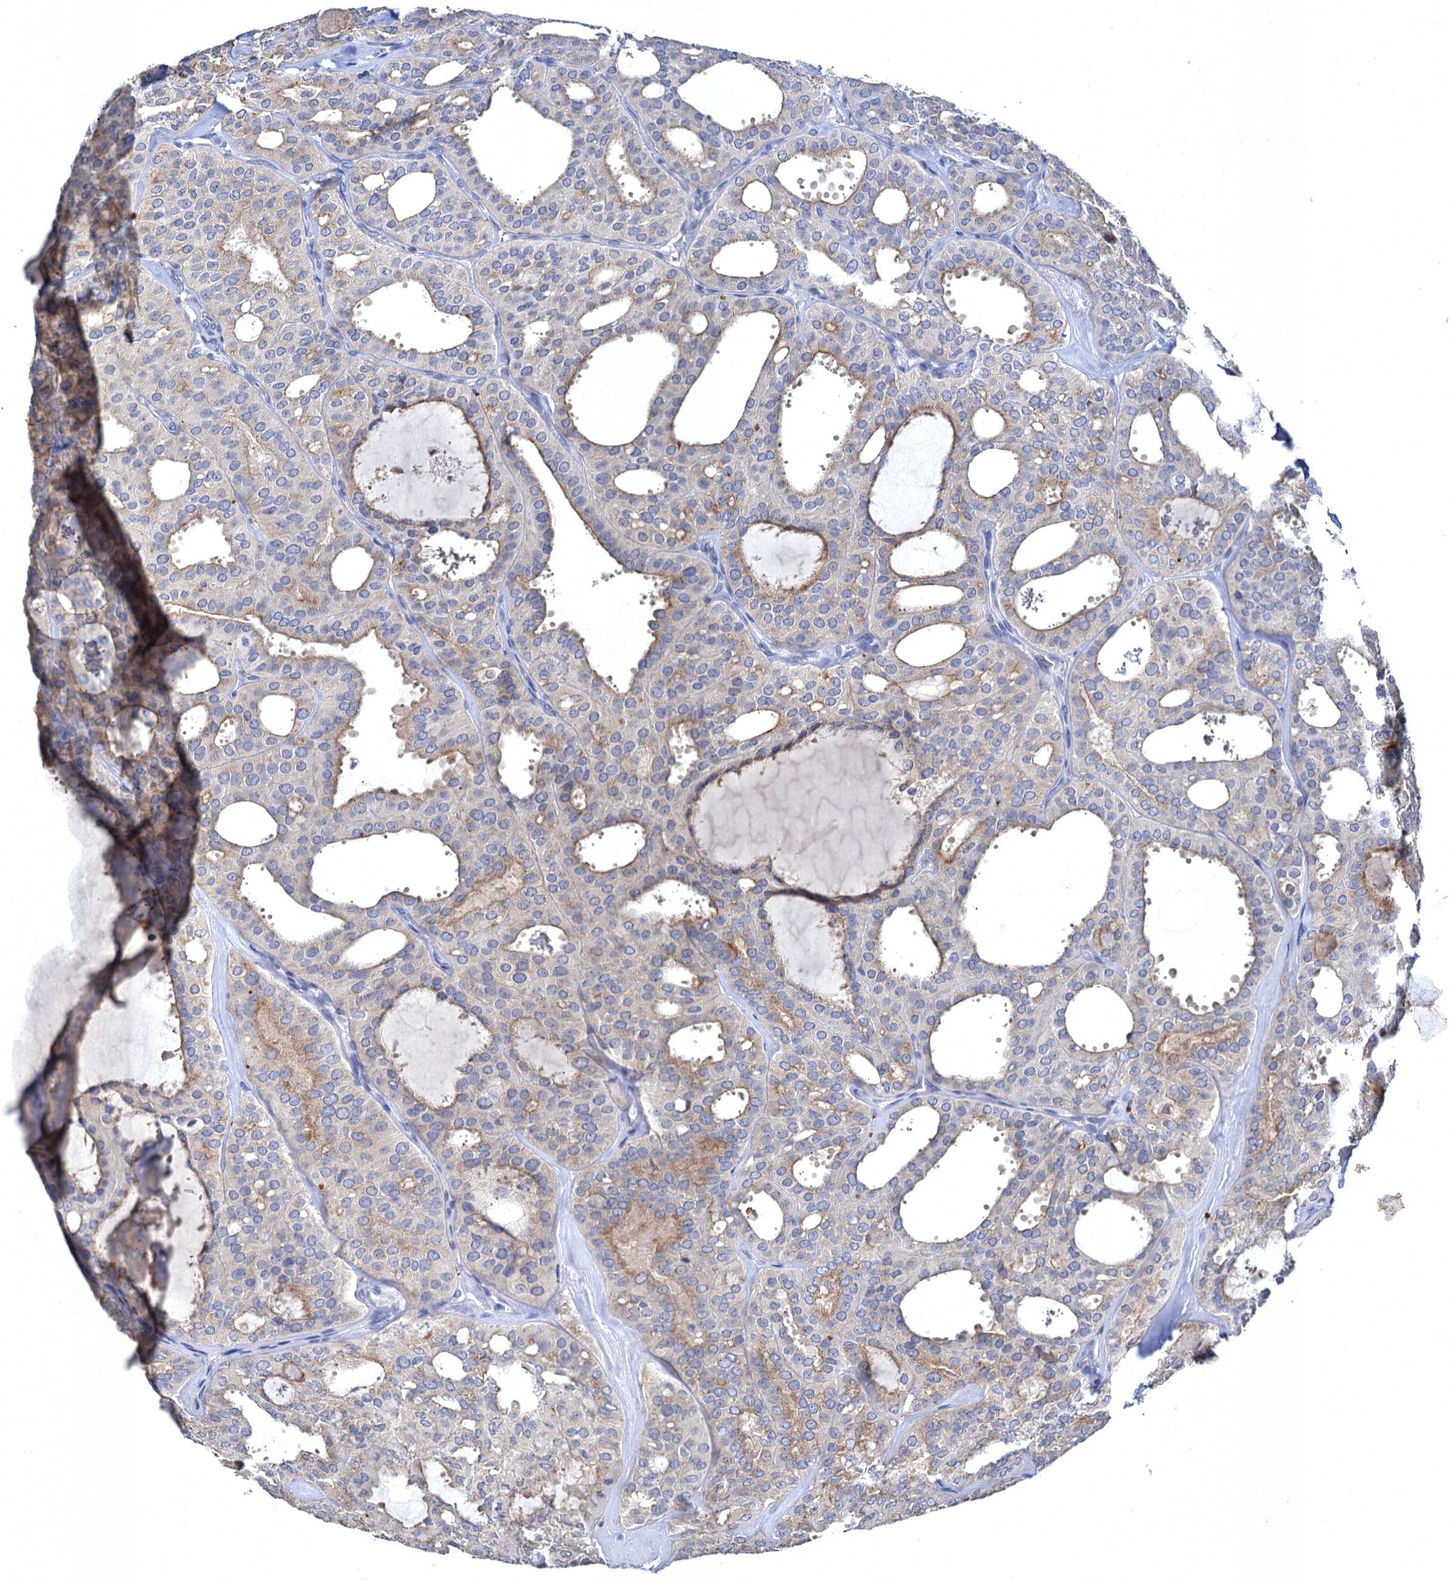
{"staining": {"intensity": "weak", "quantity": "25%-75%", "location": "cytoplasmic/membranous"}, "tissue": "thyroid cancer", "cell_type": "Tumor cells", "image_type": "cancer", "snomed": [{"axis": "morphology", "description": "Follicular adenoma carcinoma, NOS"}, {"axis": "topography", "description": "Thyroid gland"}], "caption": "Immunohistochemical staining of thyroid cancer demonstrates low levels of weak cytoplasmic/membranous protein positivity in approximately 25%-75% of tumor cells. The protein of interest is shown in brown color, while the nuclei are stained blue.", "gene": "ATP9A", "patient": {"sex": "male", "age": 75}}